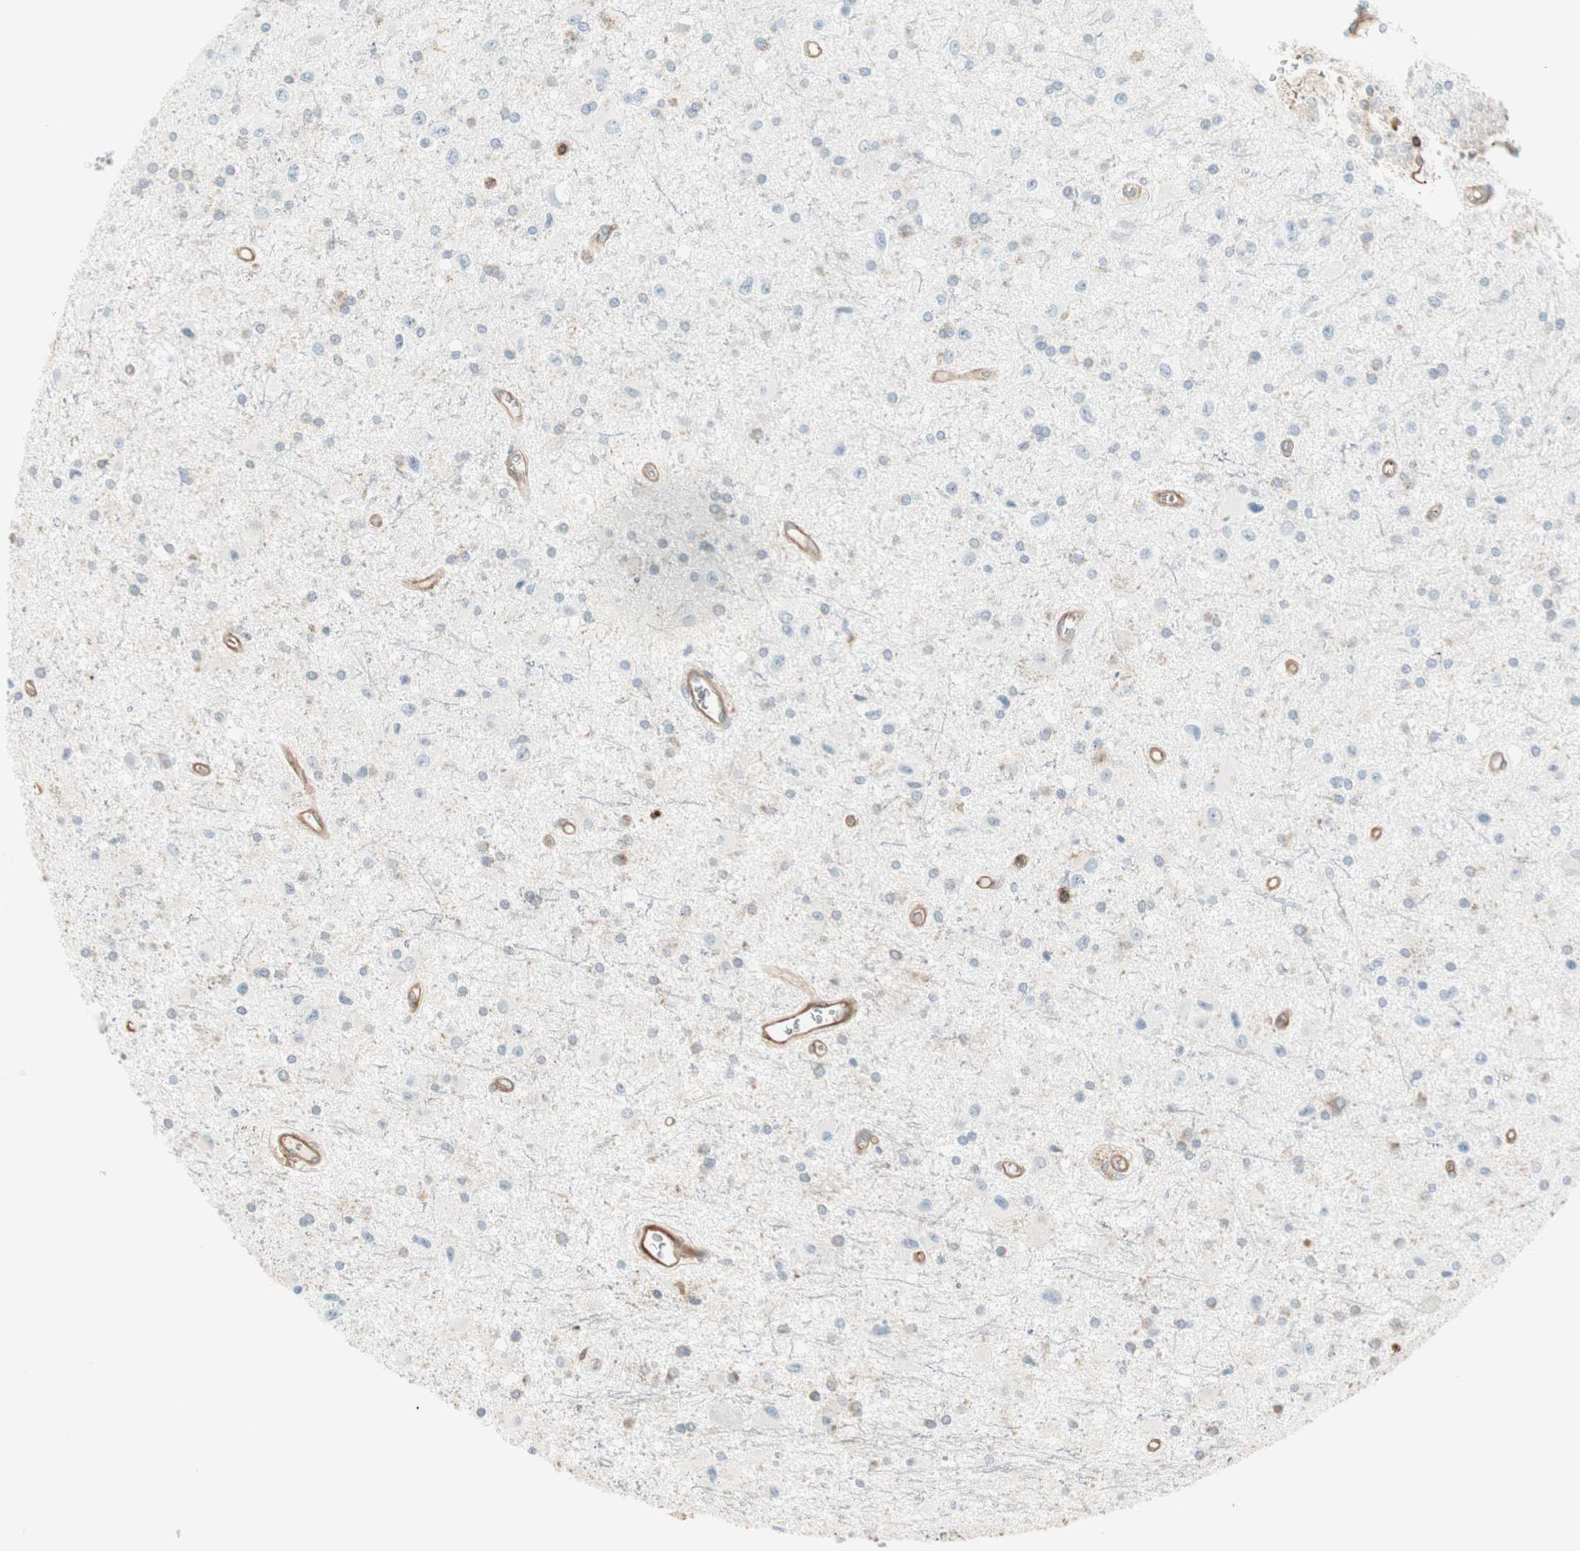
{"staining": {"intensity": "moderate", "quantity": "25%-75%", "location": "cytoplasmic/membranous"}, "tissue": "glioma", "cell_type": "Tumor cells", "image_type": "cancer", "snomed": [{"axis": "morphology", "description": "Glioma, malignant, Low grade"}, {"axis": "topography", "description": "Brain"}], "caption": "Human malignant glioma (low-grade) stained with a brown dye exhibits moderate cytoplasmic/membranous positive staining in approximately 25%-75% of tumor cells.", "gene": "TCP11L1", "patient": {"sex": "male", "age": 58}}